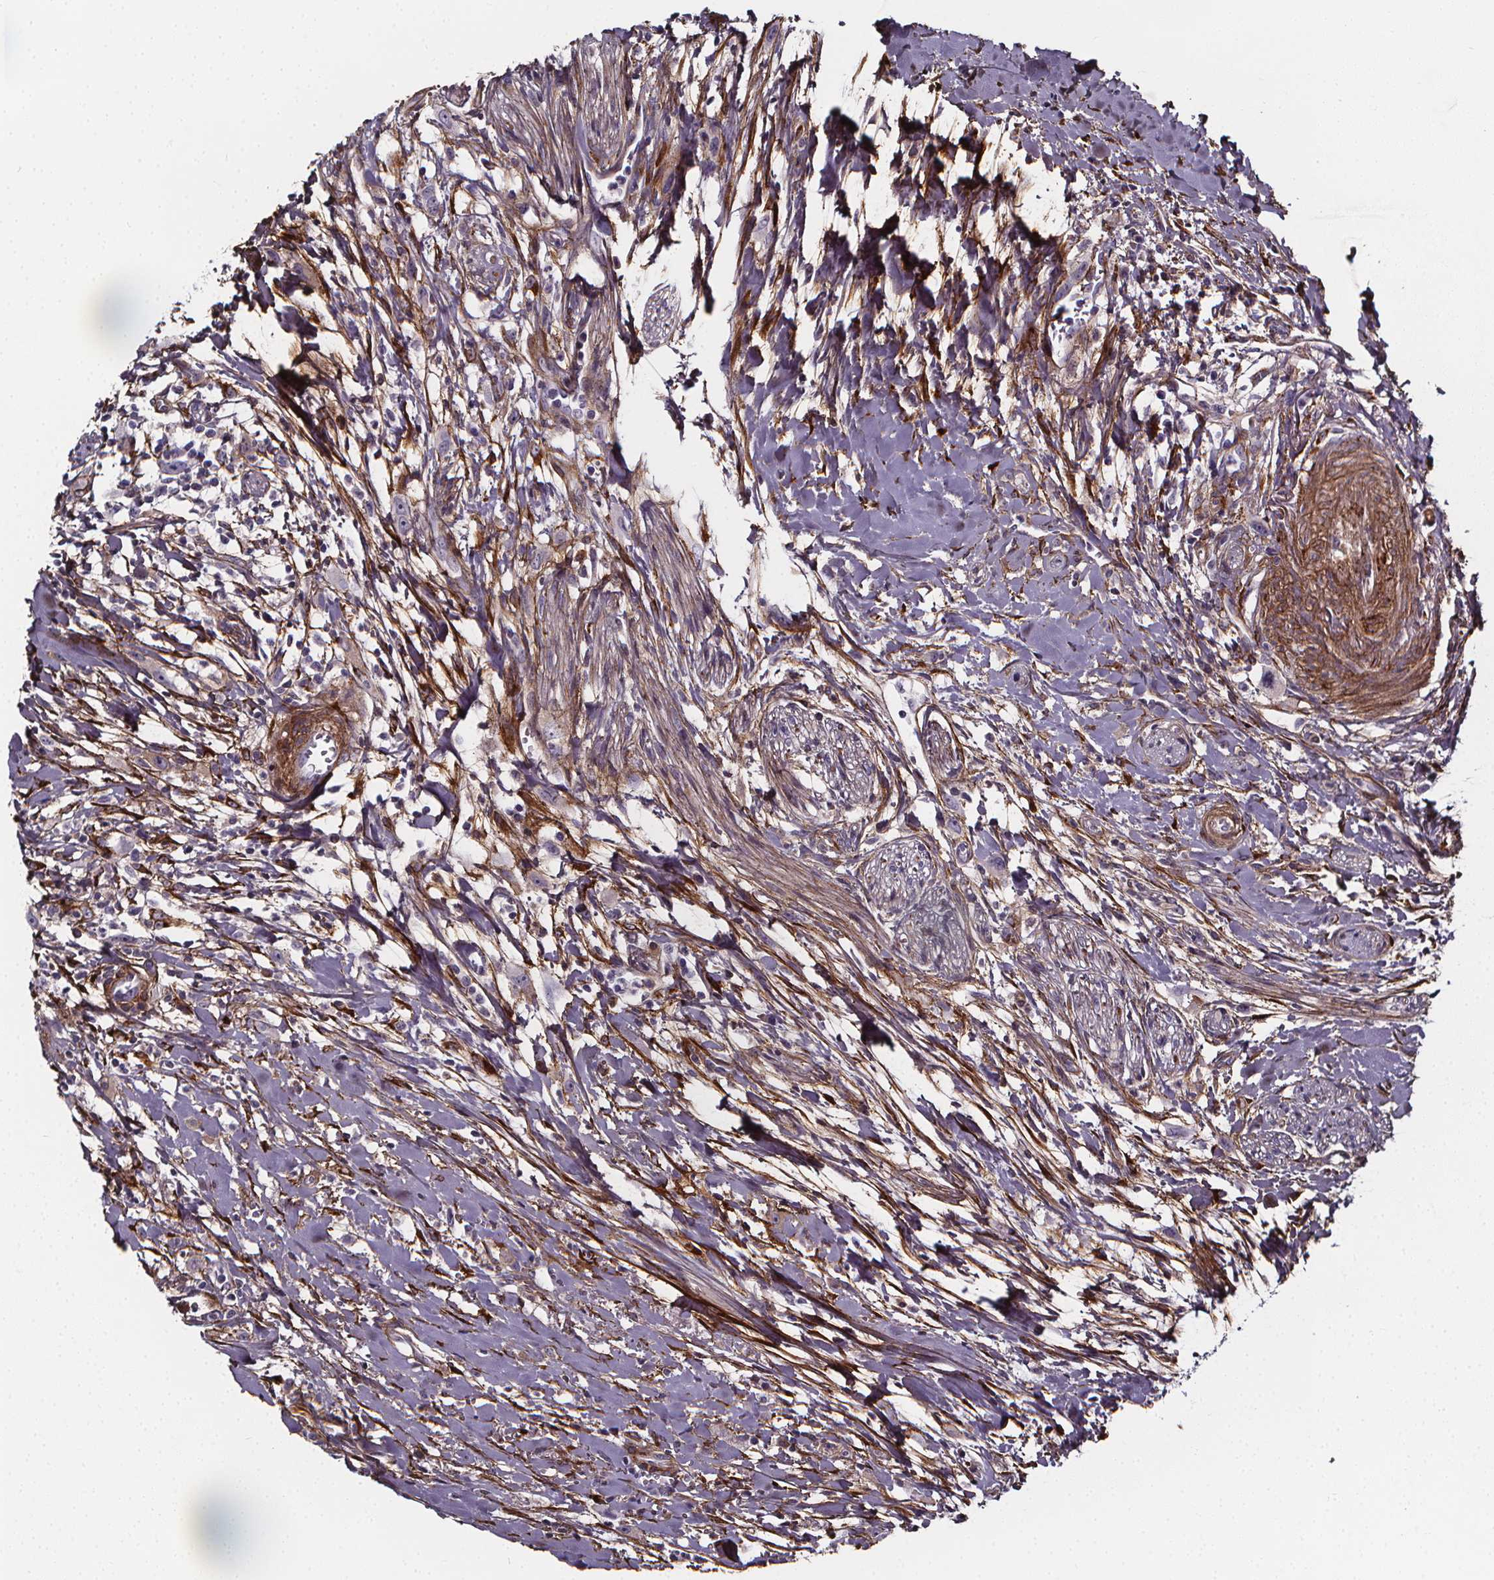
{"staining": {"intensity": "negative", "quantity": "none", "location": "none"}, "tissue": "head and neck cancer", "cell_type": "Tumor cells", "image_type": "cancer", "snomed": [{"axis": "morphology", "description": "Squamous cell carcinoma, NOS"}, {"axis": "morphology", "description": "Squamous cell carcinoma, metastatic, NOS"}, {"axis": "topography", "description": "Oral tissue"}, {"axis": "topography", "description": "Head-Neck"}], "caption": "Histopathology image shows no significant protein expression in tumor cells of head and neck cancer (metastatic squamous cell carcinoma).", "gene": "AEBP1", "patient": {"sex": "female", "age": 85}}